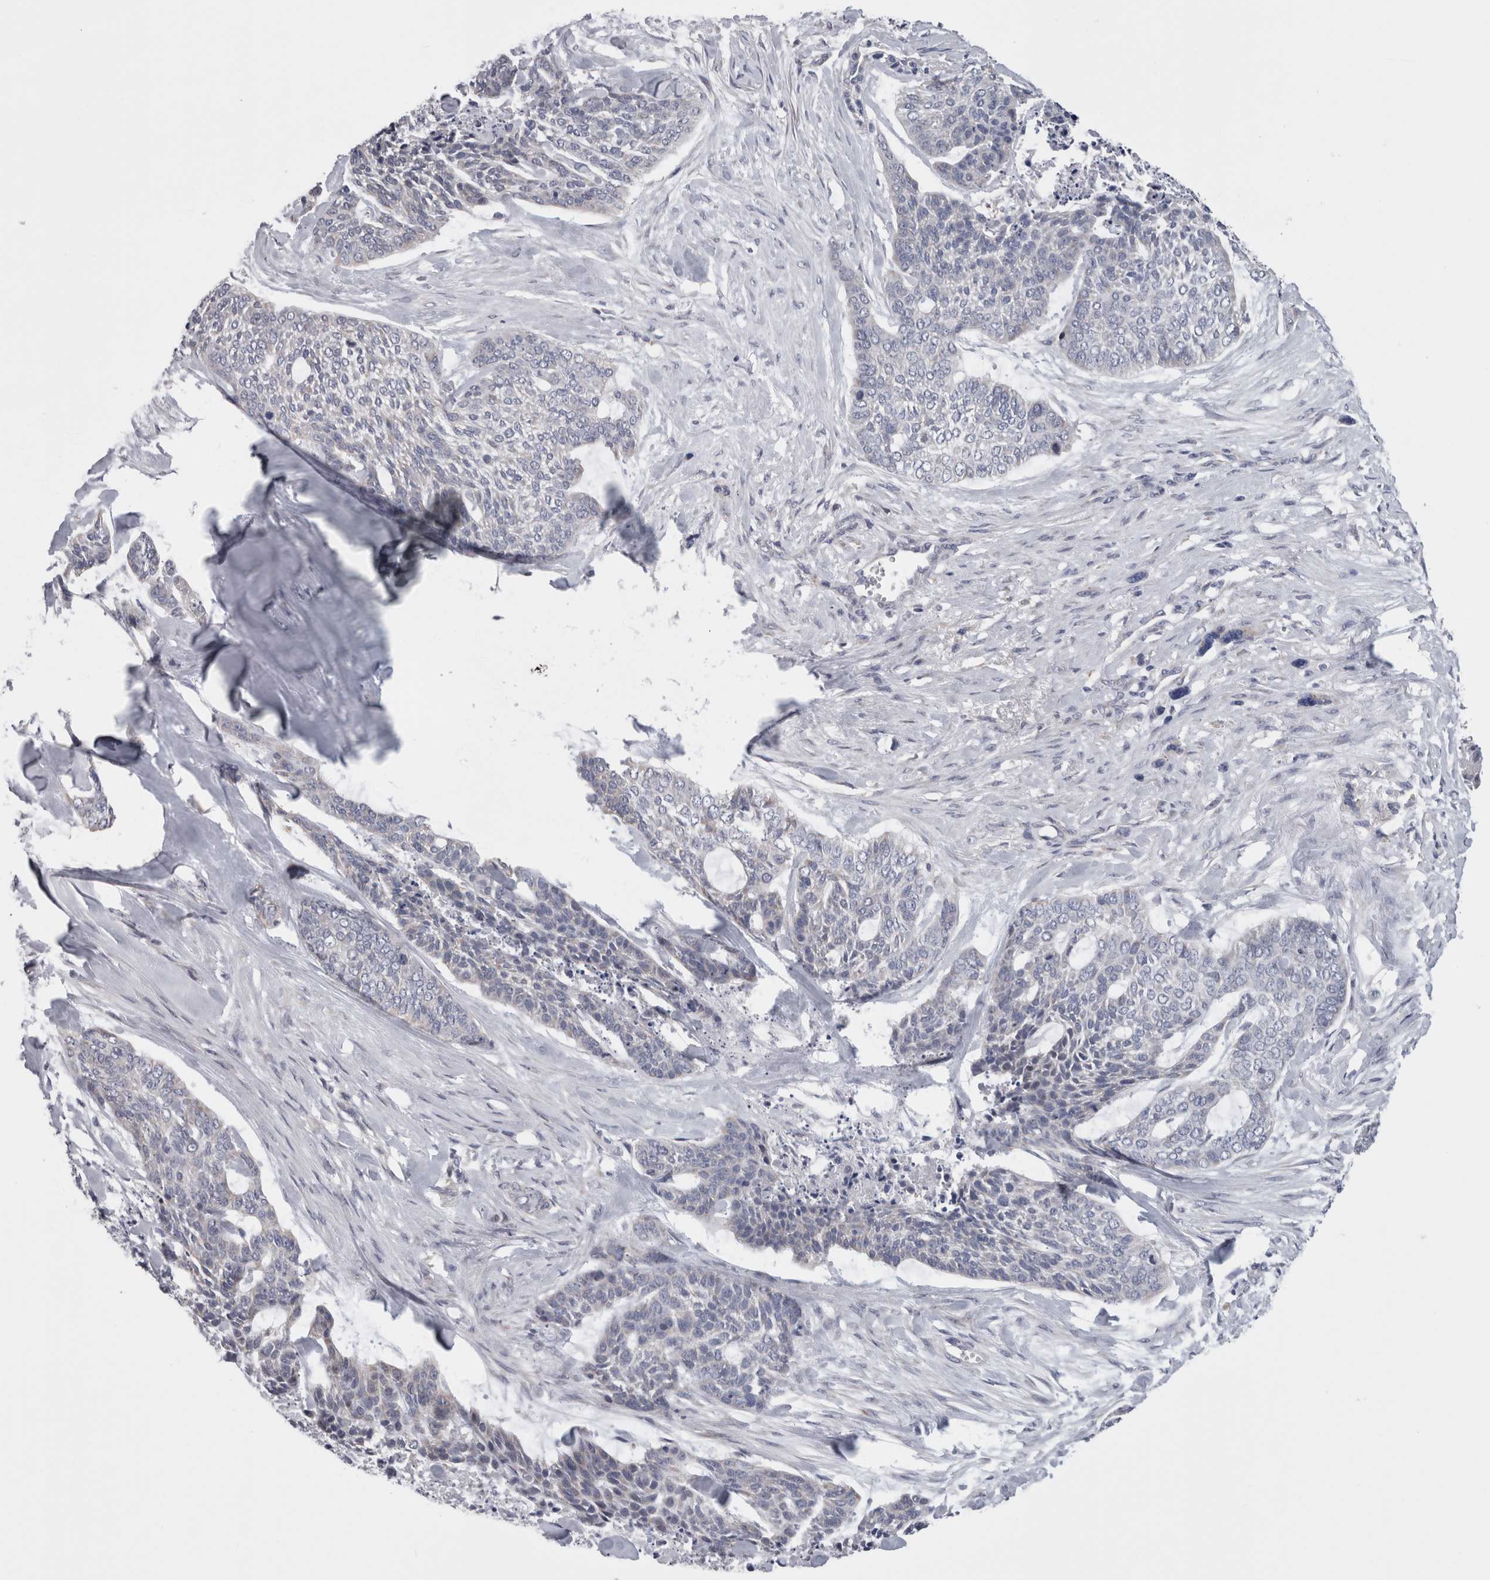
{"staining": {"intensity": "negative", "quantity": "none", "location": "none"}, "tissue": "skin cancer", "cell_type": "Tumor cells", "image_type": "cancer", "snomed": [{"axis": "morphology", "description": "Basal cell carcinoma"}, {"axis": "topography", "description": "Skin"}], "caption": "Tumor cells are negative for brown protein staining in skin basal cell carcinoma.", "gene": "GDAP1", "patient": {"sex": "female", "age": 64}}